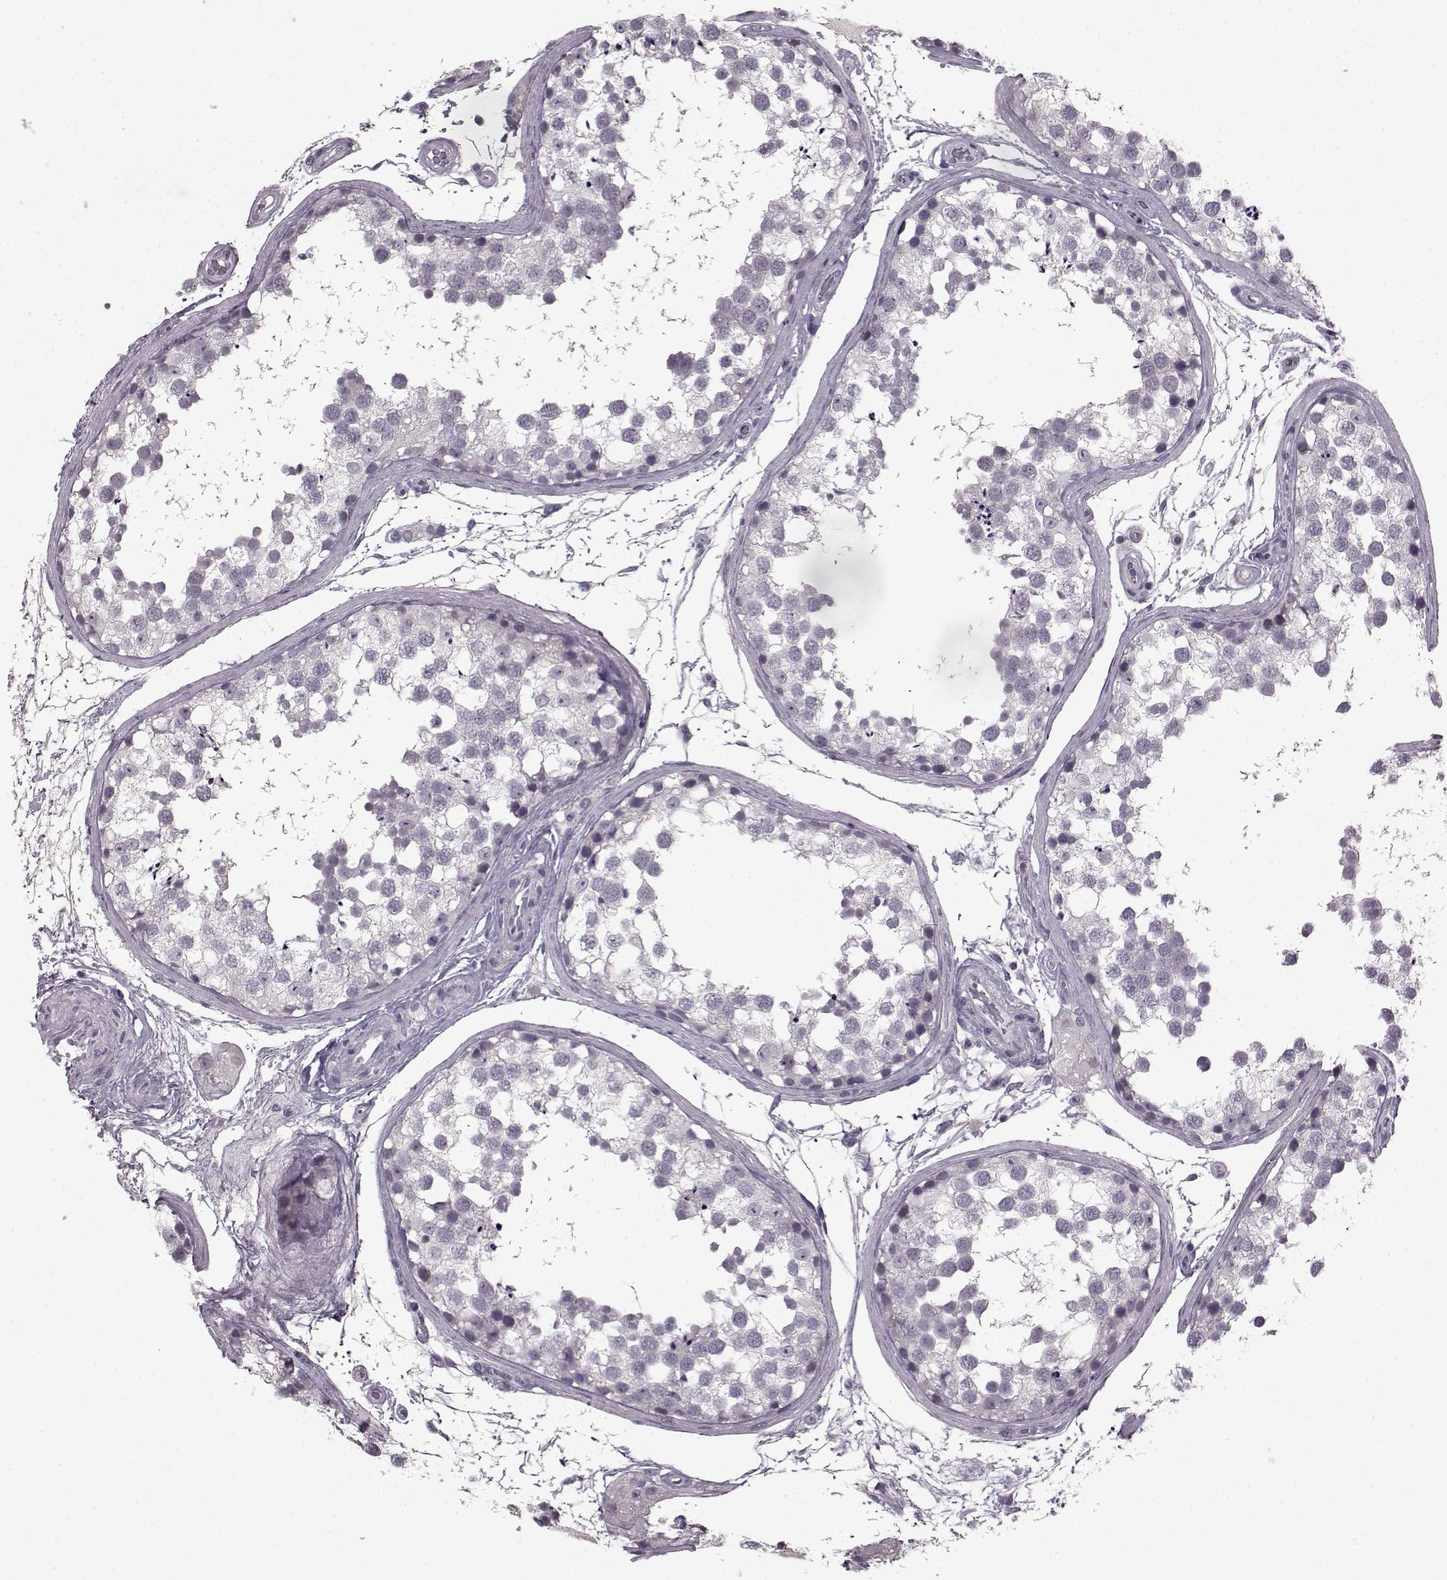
{"staining": {"intensity": "negative", "quantity": "none", "location": "none"}, "tissue": "testis", "cell_type": "Cells in seminiferous ducts", "image_type": "normal", "snomed": [{"axis": "morphology", "description": "Normal tissue, NOS"}, {"axis": "morphology", "description": "Seminoma, NOS"}, {"axis": "topography", "description": "Testis"}], "caption": "DAB immunohistochemical staining of unremarkable testis reveals no significant positivity in cells in seminiferous ducts. Nuclei are stained in blue.", "gene": "LHB", "patient": {"sex": "male", "age": 65}}